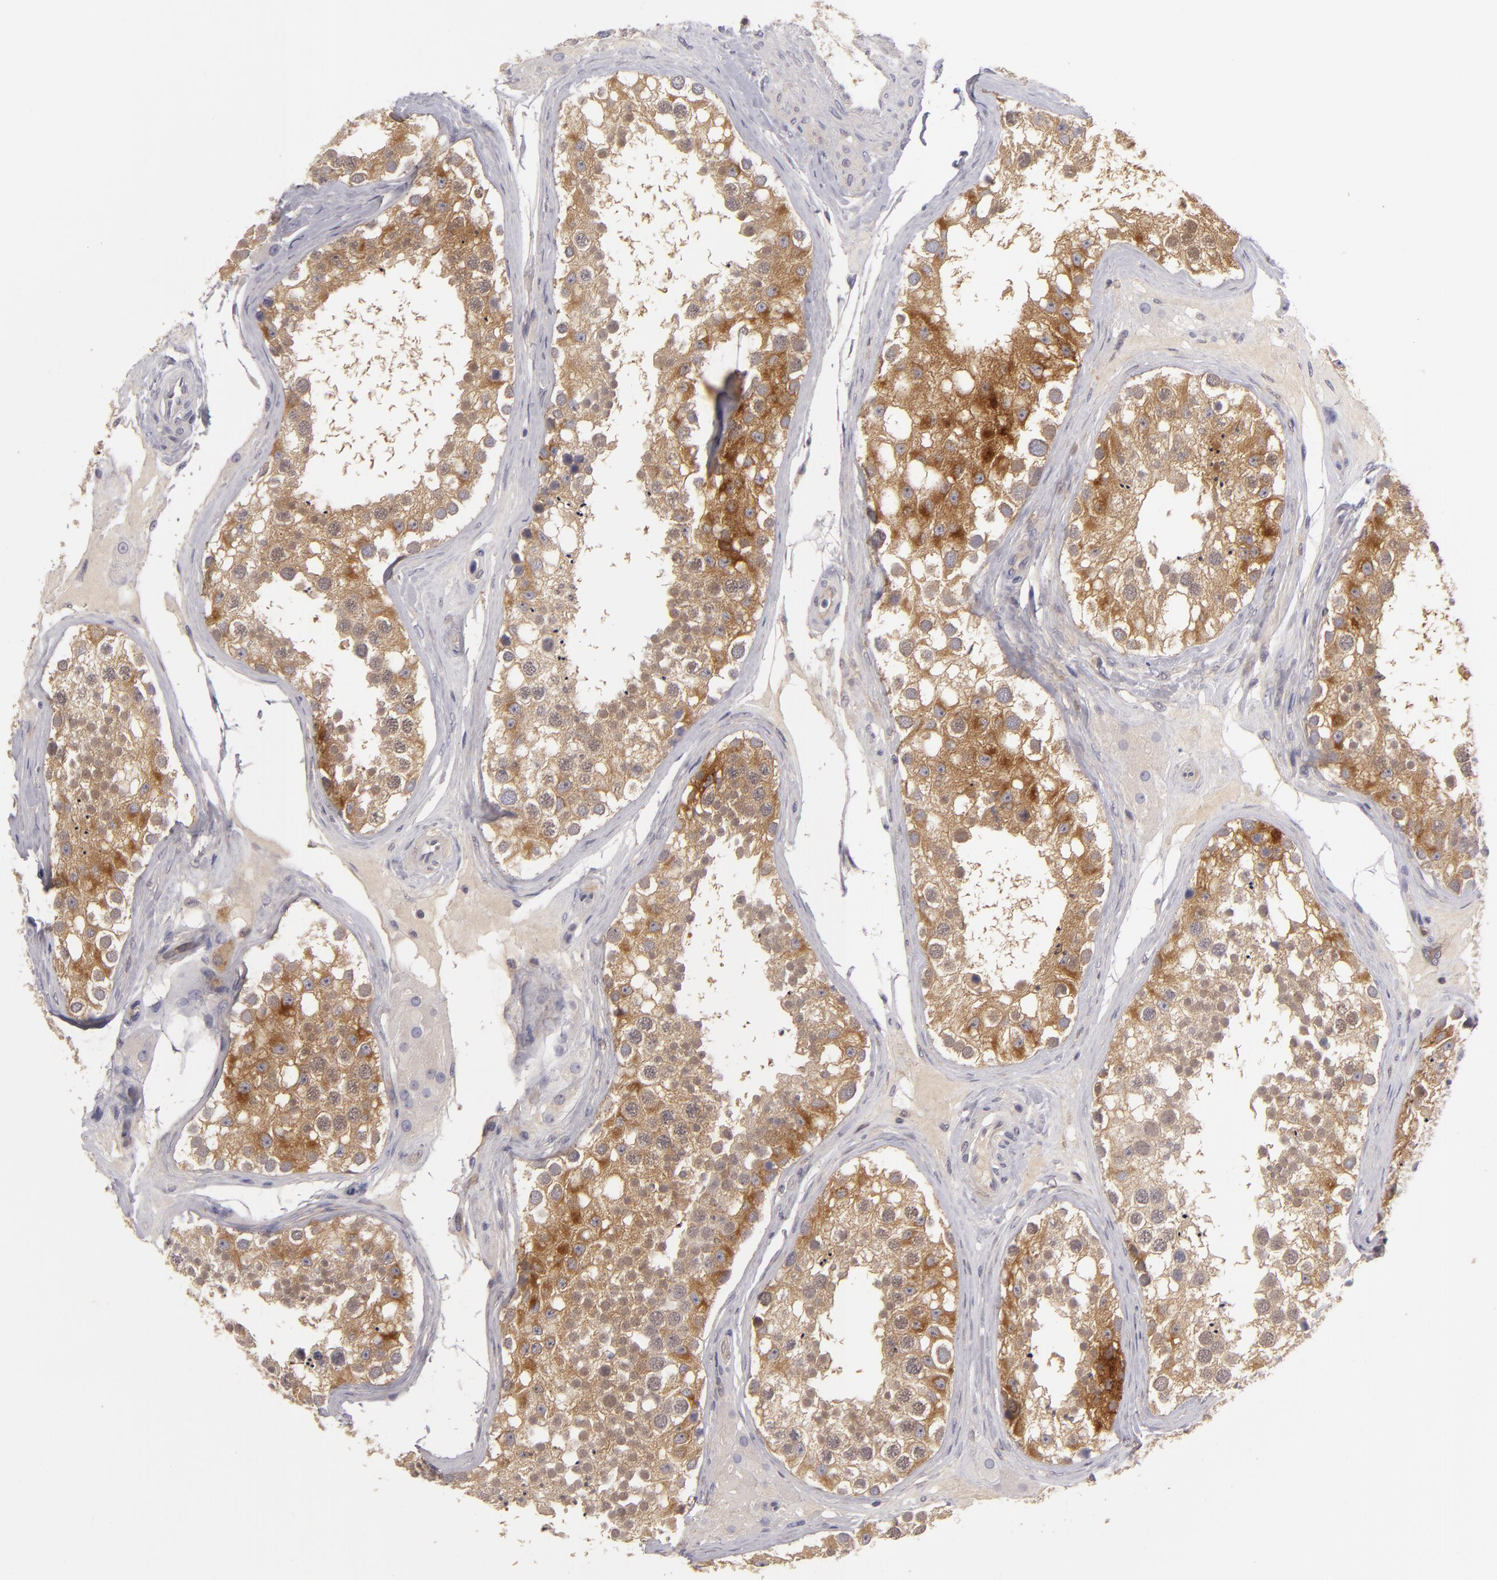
{"staining": {"intensity": "strong", "quantity": ">75%", "location": "cytoplasmic/membranous"}, "tissue": "testis", "cell_type": "Cells in seminiferous ducts", "image_type": "normal", "snomed": [{"axis": "morphology", "description": "Normal tissue, NOS"}, {"axis": "topography", "description": "Testis"}], "caption": "Protein analysis of unremarkable testis shows strong cytoplasmic/membranous positivity in about >75% of cells in seminiferous ducts. The staining was performed using DAB (3,3'-diaminobenzidine) to visualize the protein expression in brown, while the nuclei were stained in blue with hematoxylin (Magnification: 20x).", "gene": "MMP10", "patient": {"sex": "male", "age": 68}}